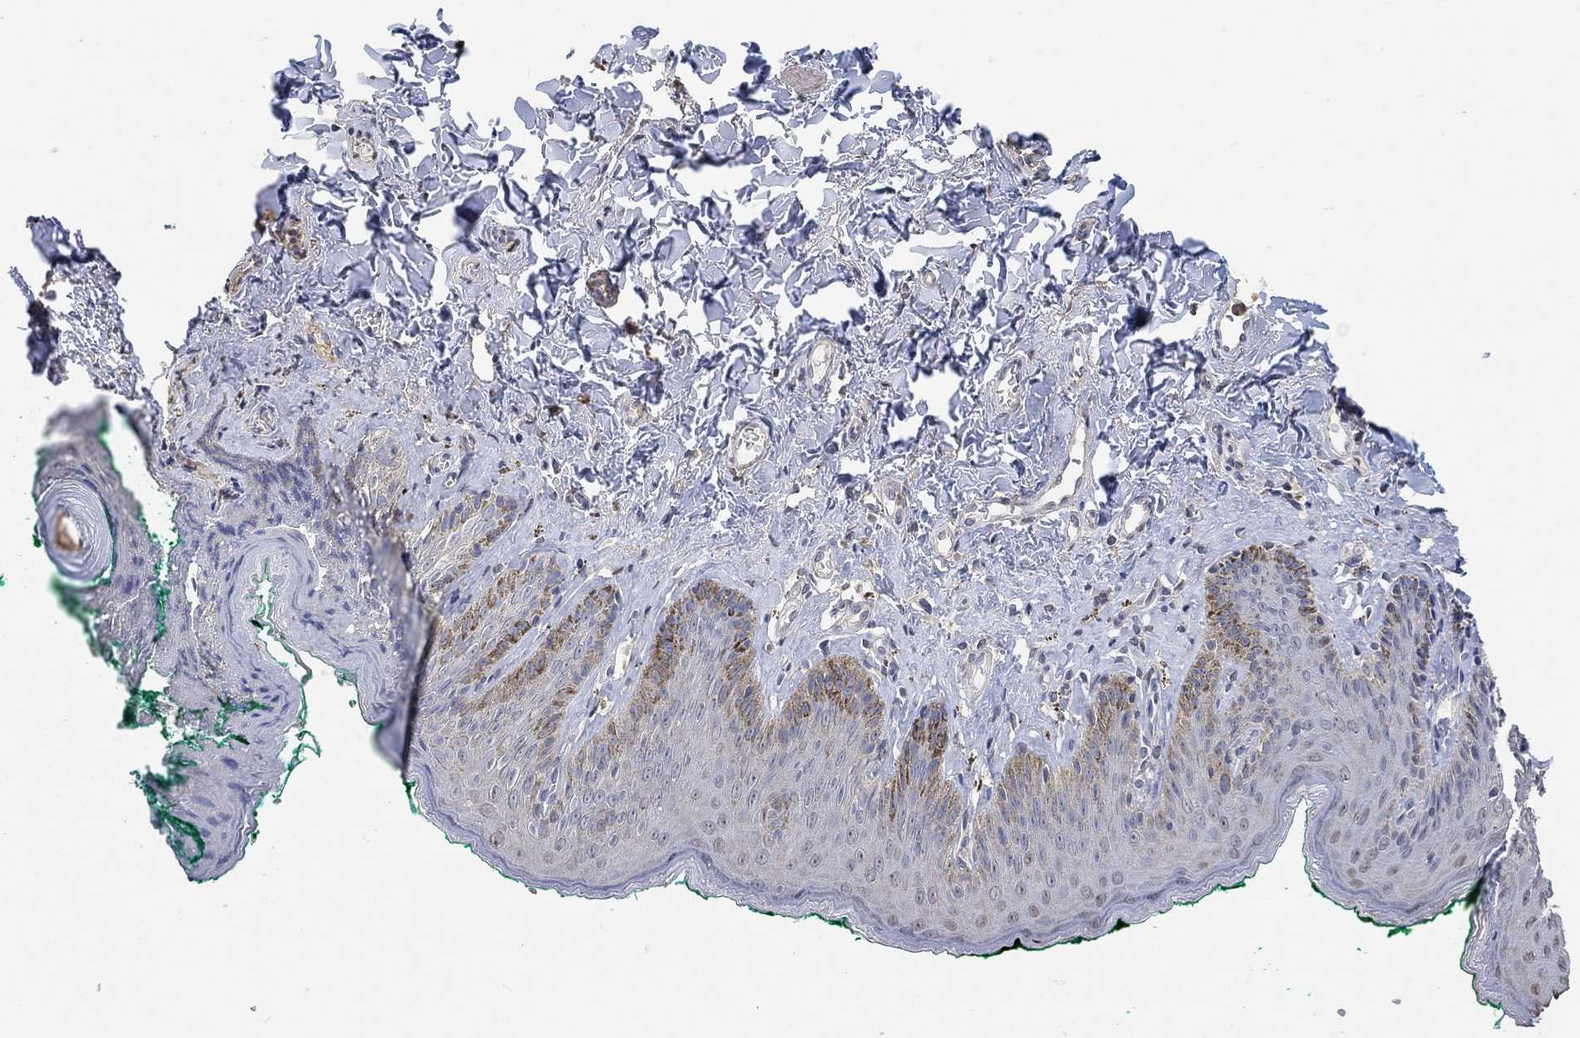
{"staining": {"intensity": "weak", "quantity": "25%-75%", "location": "cytoplasmic/membranous"}, "tissue": "skin", "cell_type": "Epidermal cells", "image_type": "normal", "snomed": [{"axis": "morphology", "description": "Normal tissue, NOS"}, {"axis": "topography", "description": "Vulva"}], "caption": "This micrograph reveals unremarkable skin stained with immunohistochemistry (IHC) to label a protein in brown. The cytoplasmic/membranous of epidermal cells show weak positivity for the protein. Nuclei are counter-stained blue.", "gene": "SYT16", "patient": {"sex": "female", "age": 66}}